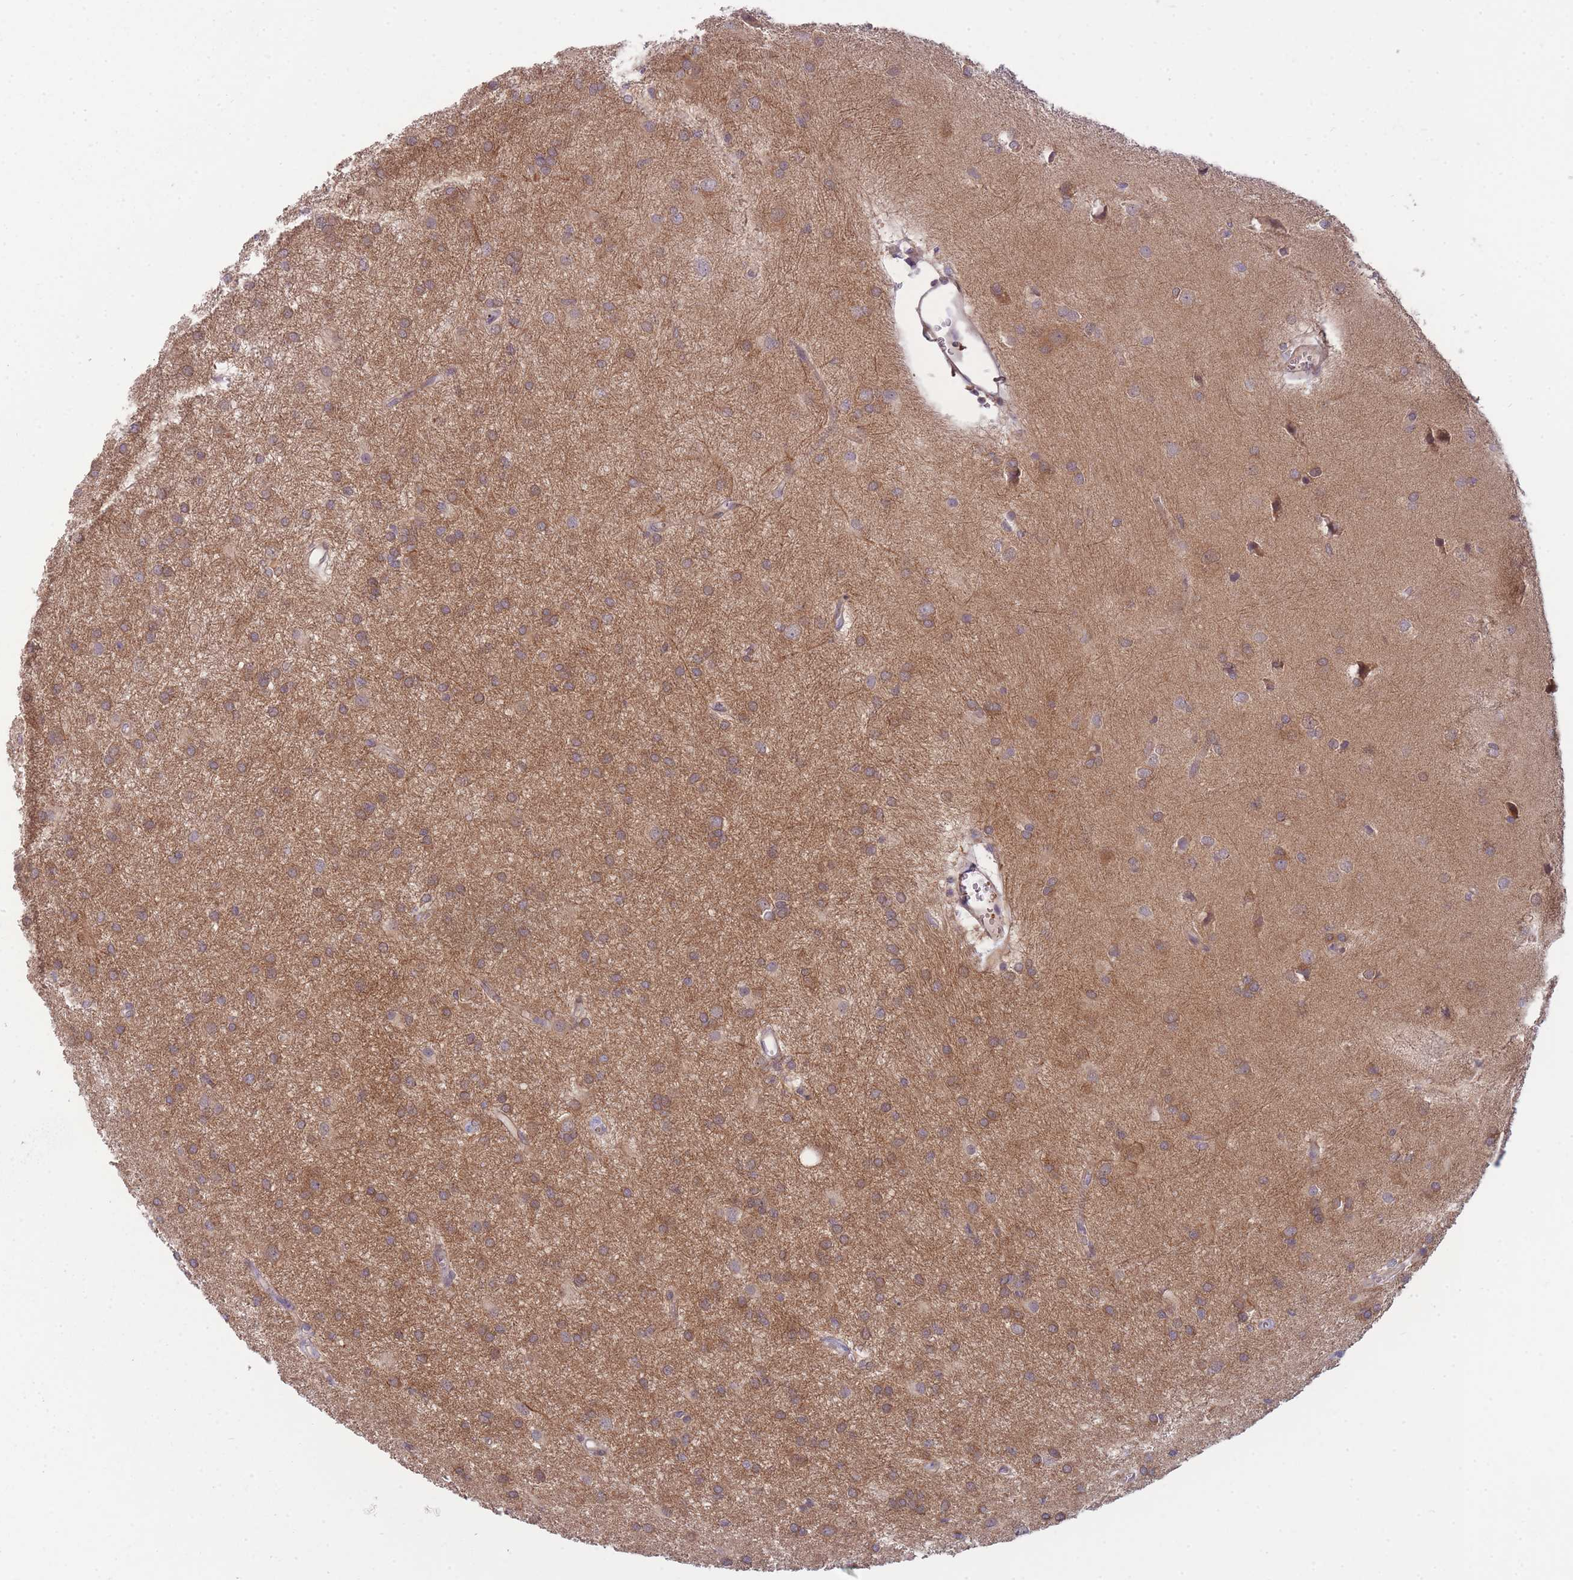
{"staining": {"intensity": "weak", "quantity": "25%-75%", "location": "cytoplasmic/membranous"}, "tissue": "glioma", "cell_type": "Tumor cells", "image_type": "cancer", "snomed": [{"axis": "morphology", "description": "Glioma, malignant, High grade"}, {"axis": "topography", "description": "Brain"}], "caption": "Malignant glioma (high-grade) tissue reveals weak cytoplasmic/membranous staining in approximately 25%-75% of tumor cells", "gene": "PFDN6", "patient": {"sex": "female", "age": 50}}